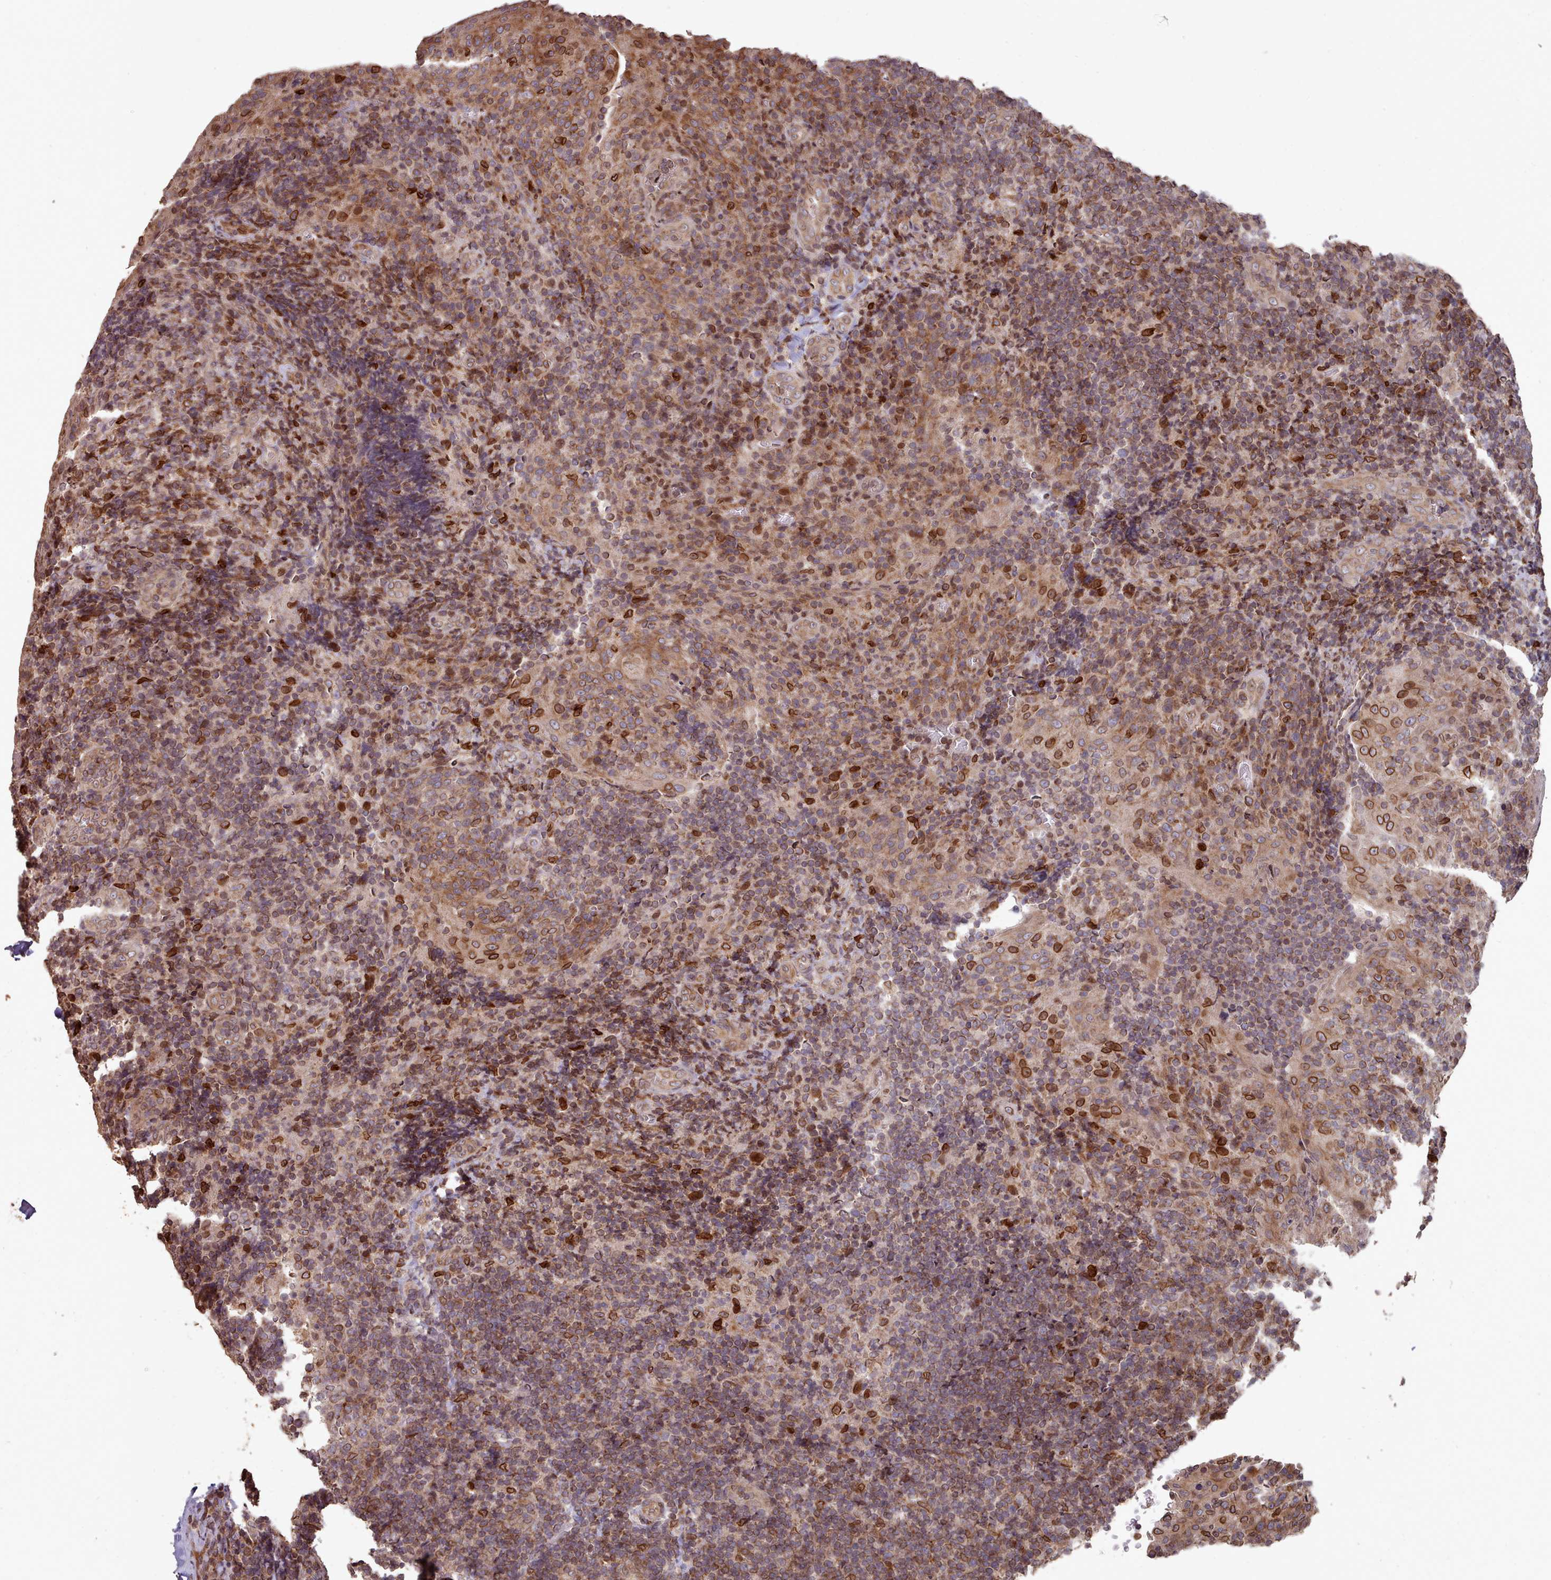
{"staining": {"intensity": "moderate", "quantity": "<25%", "location": "cytoplasmic/membranous,nuclear"}, "tissue": "tonsil", "cell_type": "Germinal center cells", "image_type": "normal", "snomed": [{"axis": "morphology", "description": "Normal tissue, NOS"}, {"axis": "topography", "description": "Tonsil"}], "caption": "A photomicrograph showing moderate cytoplasmic/membranous,nuclear staining in about <25% of germinal center cells in unremarkable tonsil, as visualized by brown immunohistochemical staining.", "gene": "TOR1AIP1", "patient": {"sex": "male", "age": 17}}